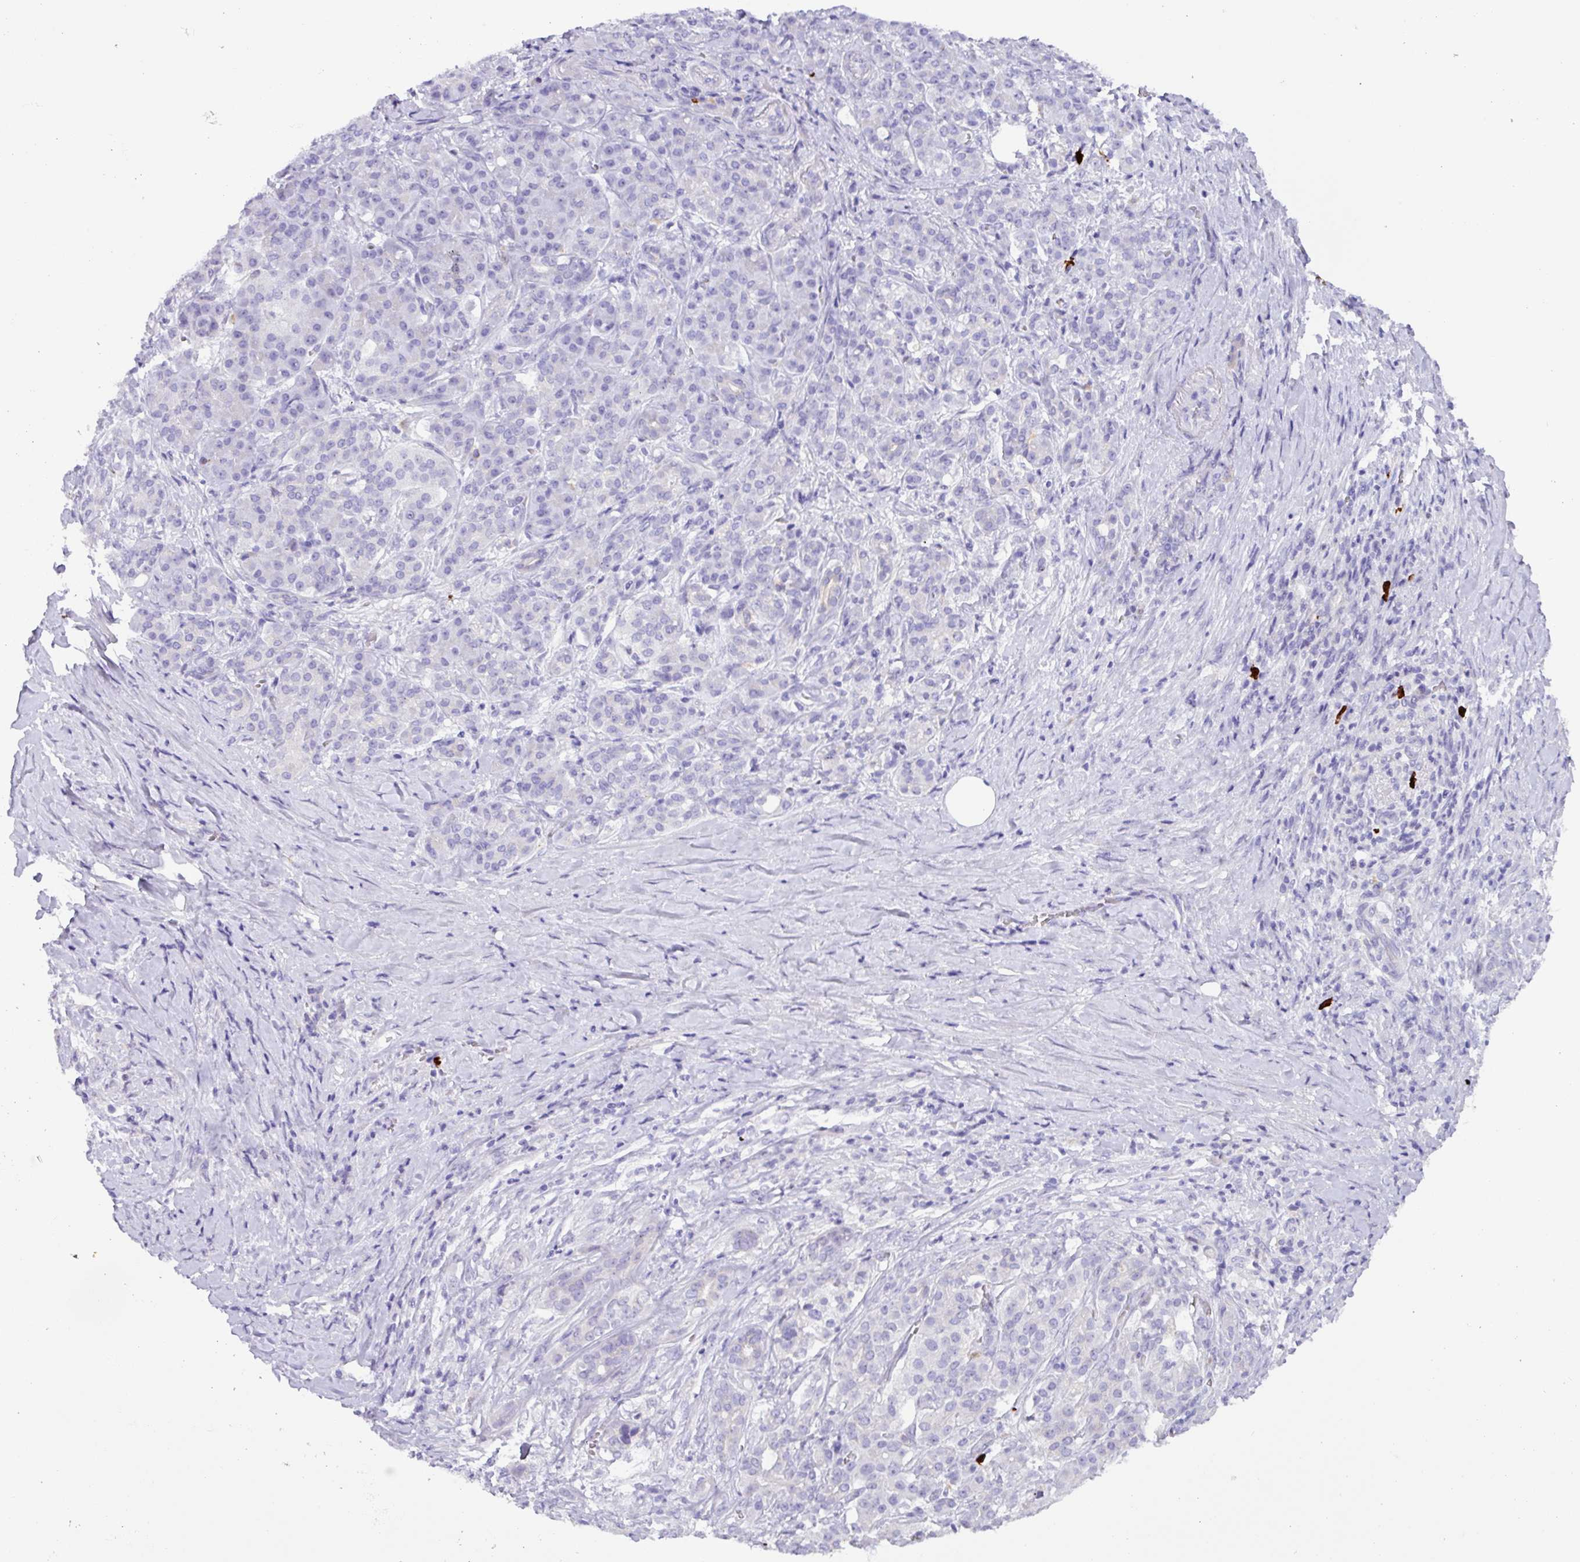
{"staining": {"intensity": "negative", "quantity": "none", "location": "none"}, "tissue": "pancreatic cancer", "cell_type": "Tumor cells", "image_type": "cancer", "snomed": [{"axis": "morphology", "description": "Adenocarcinoma, NOS"}, {"axis": "topography", "description": "Pancreas"}], "caption": "Immunohistochemistry (IHC) photomicrograph of adenocarcinoma (pancreatic) stained for a protein (brown), which exhibits no positivity in tumor cells.", "gene": "MRM2", "patient": {"sex": "male", "age": 57}}